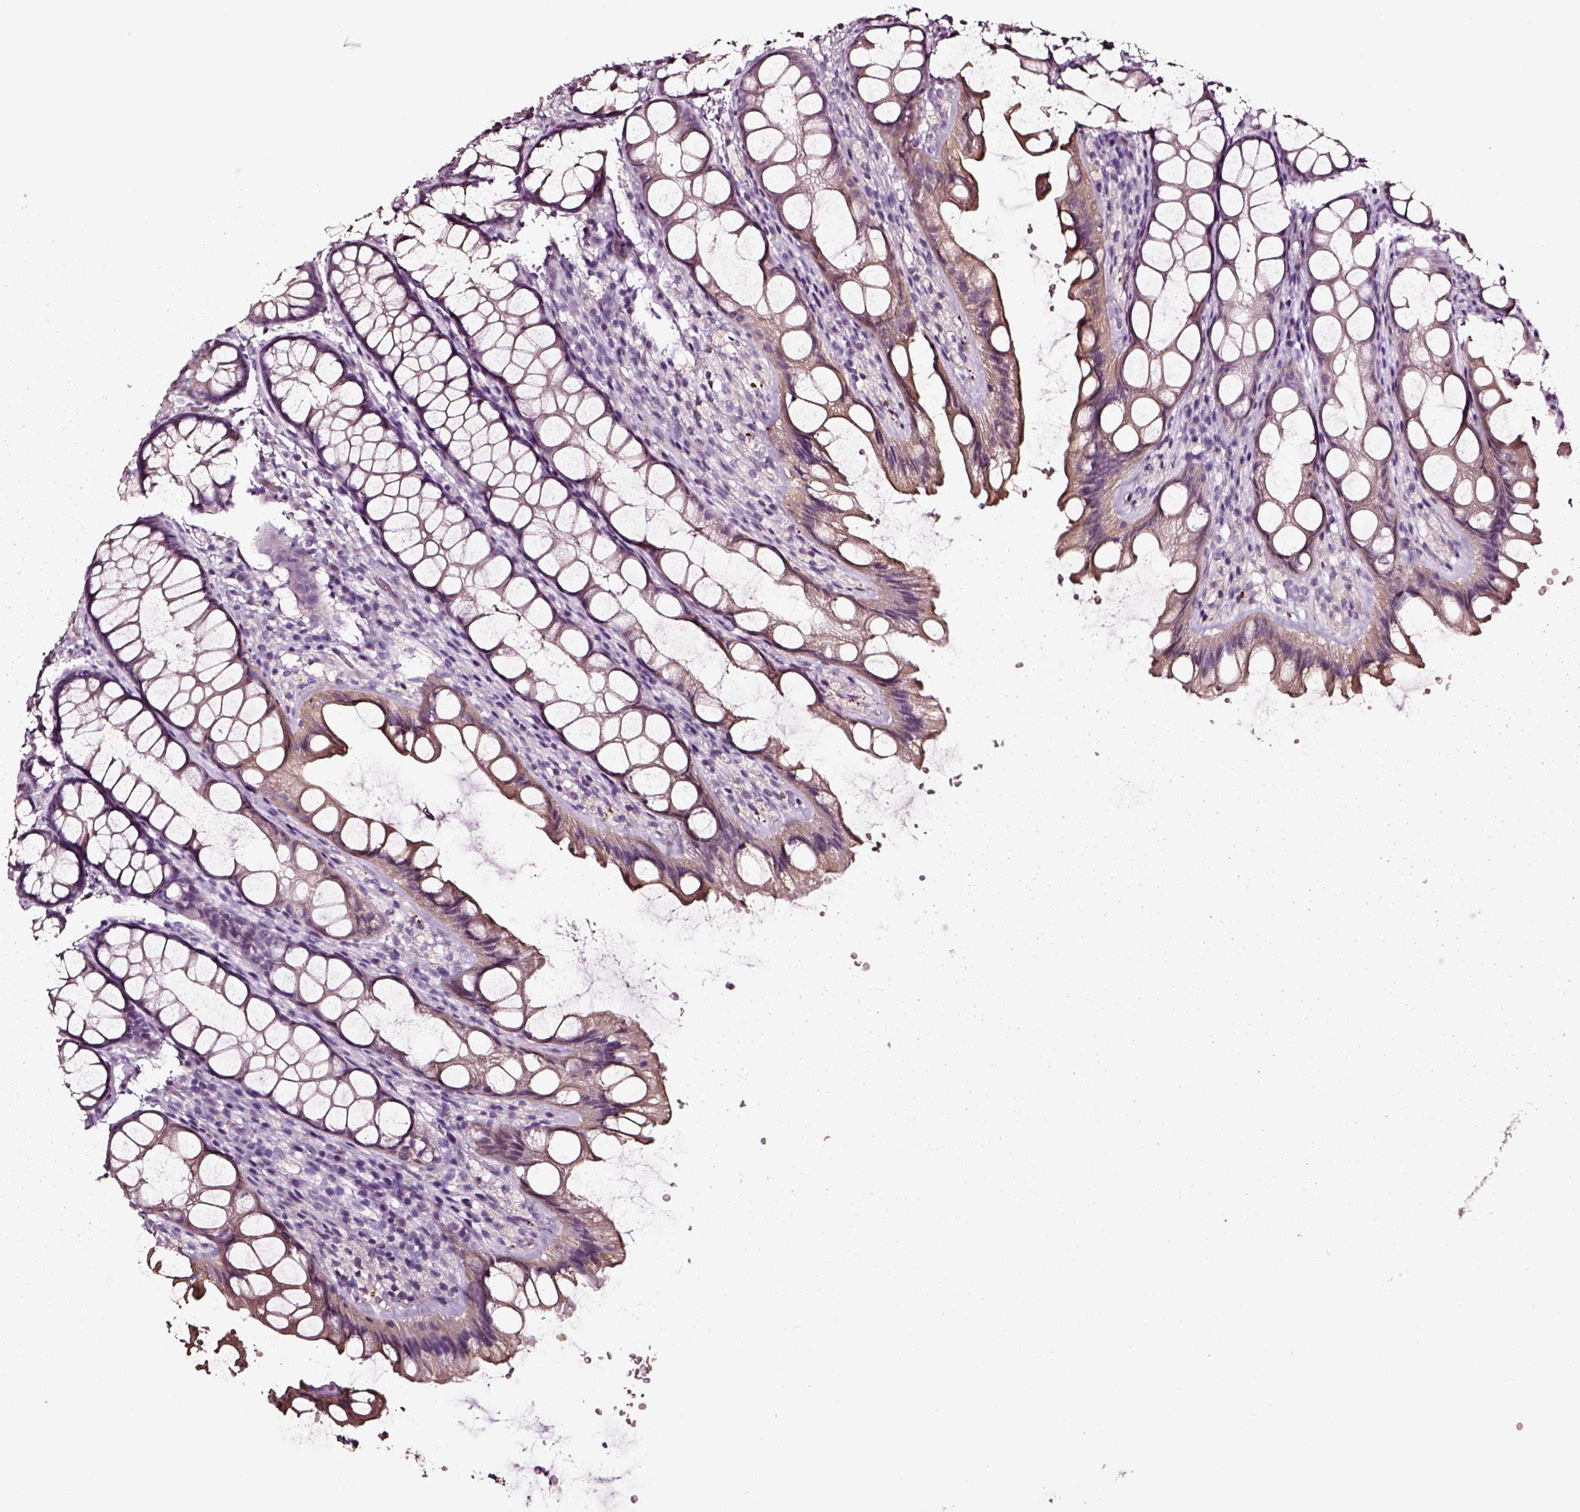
{"staining": {"intensity": "negative", "quantity": "none", "location": "none"}, "tissue": "colon", "cell_type": "Endothelial cells", "image_type": "normal", "snomed": [{"axis": "morphology", "description": "Normal tissue, NOS"}, {"axis": "topography", "description": "Colon"}], "caption": "Endothelial cells are negative for protein expression in benign human colon. The staining is performed using DAB brown chromogen with nuclei counter-stained in using hematoxylin.", "gene": "AADAT", "patient": {"sex": "male", "age": 47}}